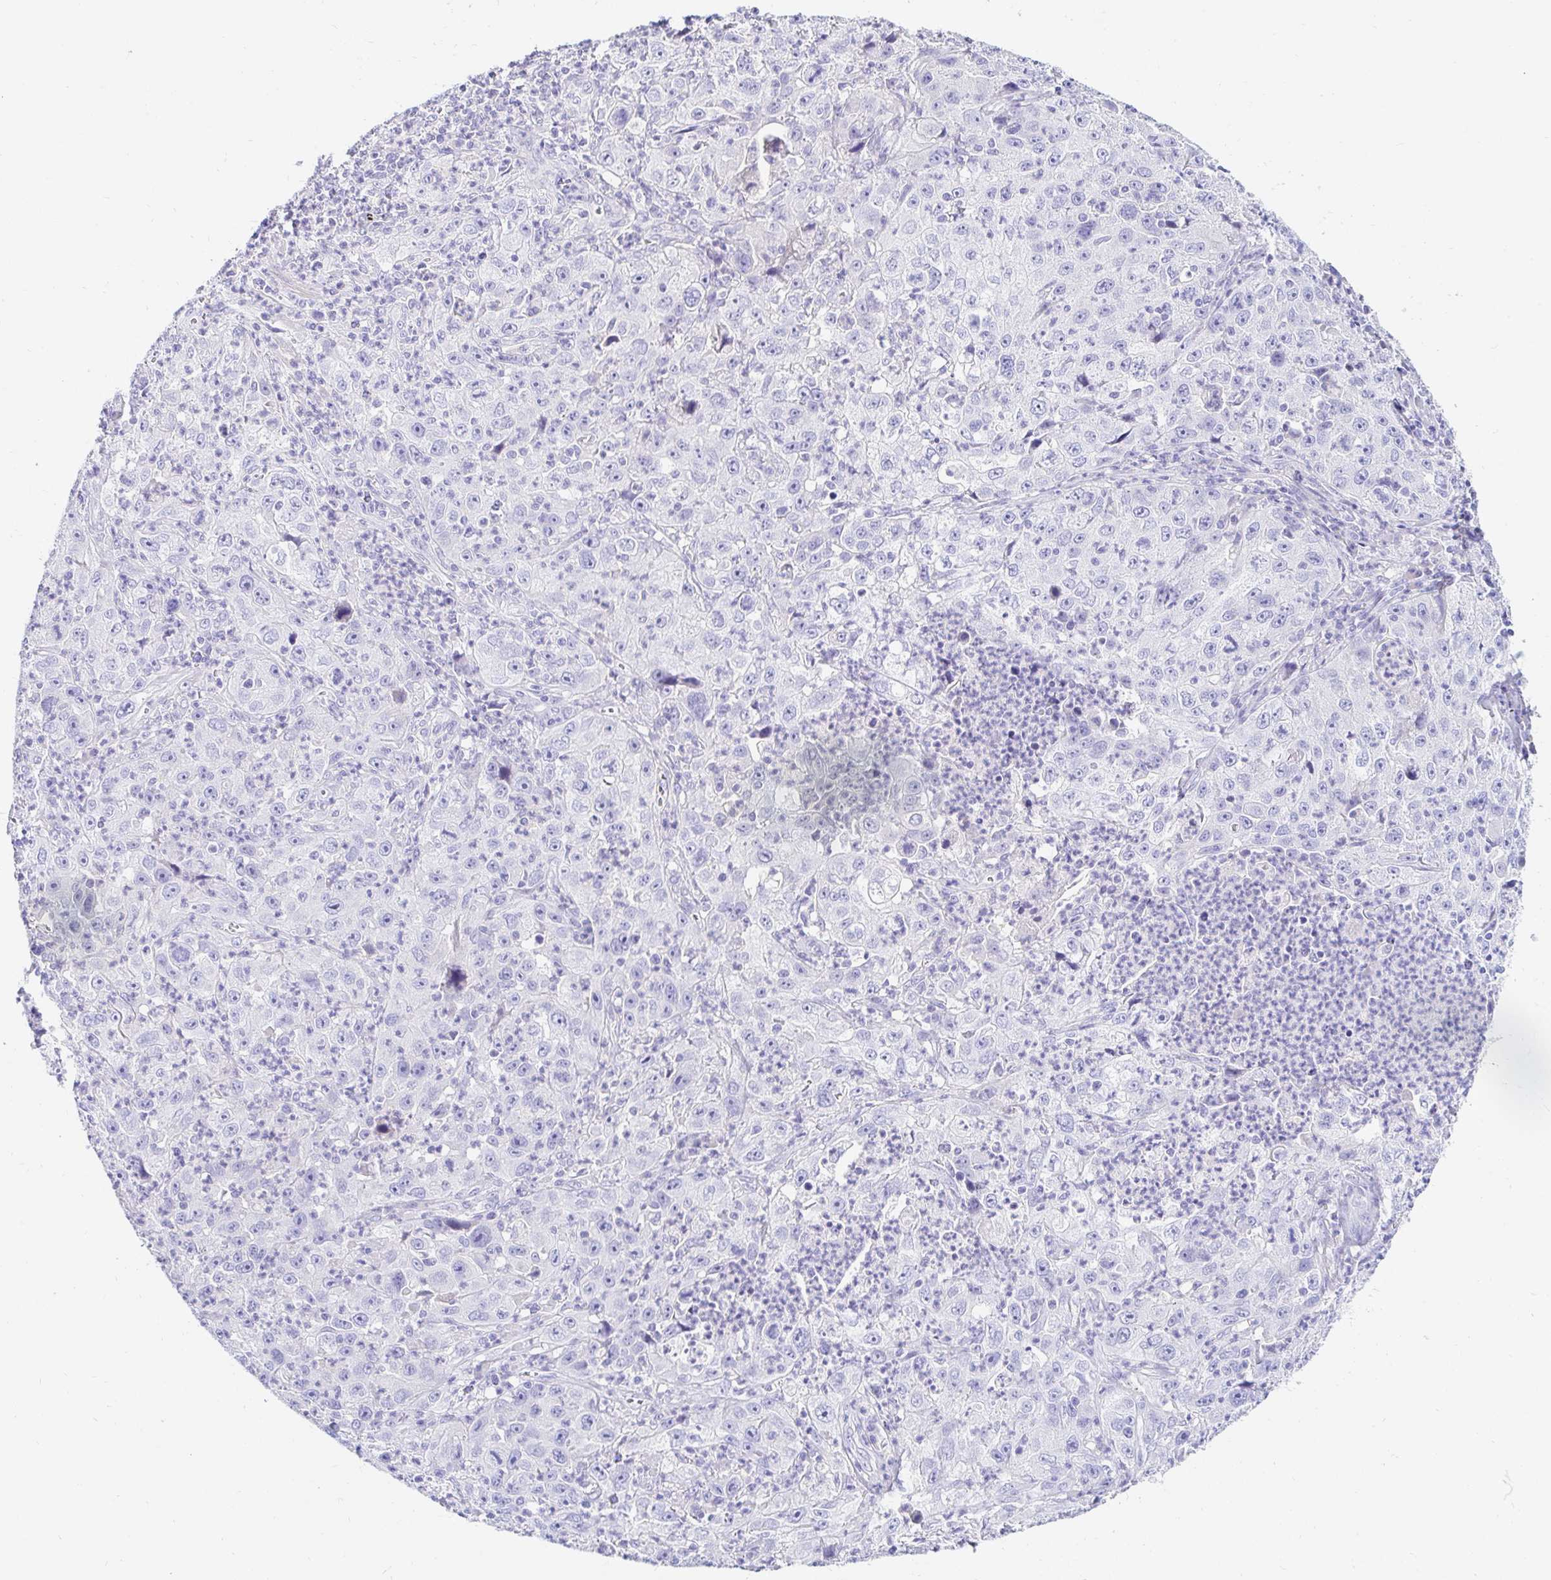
{"staining": {"intensity": "negative", "quantity": "none", "location": "none"}, "tissue": "lung cancer", "cell_type": "Tumor cells", "image_type": "cancer", "snomed": [{"axis": "morphology", "description": "Squamous cell carcinoma, NOS"}, {"axis": "topography", "description": "Lung"}], "caption": "Immunohistochemistry (IHC) of squamous cell carcinoma (lung) reveals no expression in tumor cells.", "gene": "NR2E1", "patient": {"sex": "male", "age": 71}}